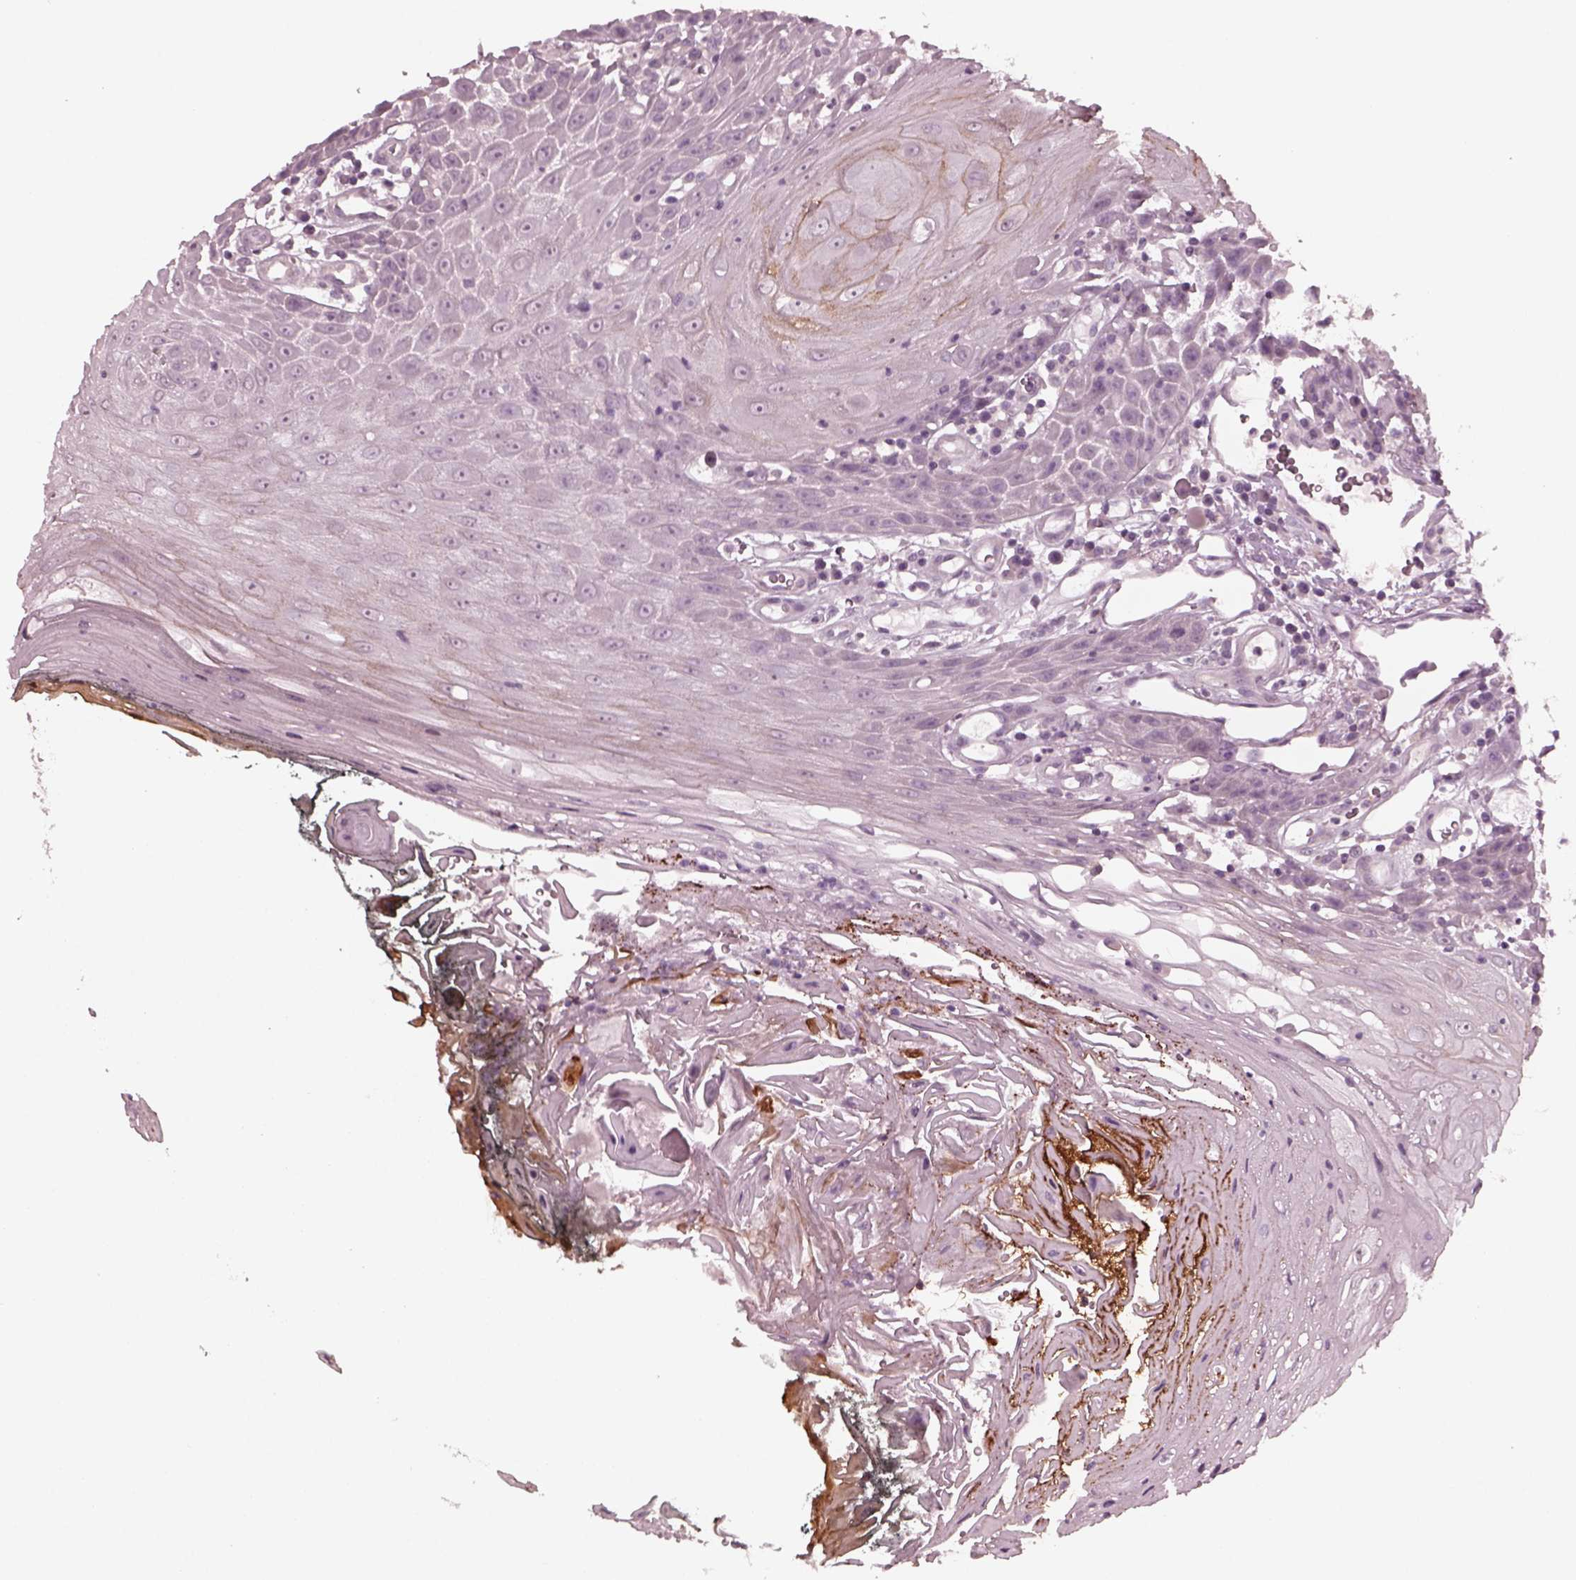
{"staining": {"intensity": "negative", "quantity": "none", "location": "none"}, "tissue": "head and neck cancer", "cell_type": "Tumor cells", "image_type": "cancer", "snomed": [{"axis": "morphology", "description": "Squamous cell carcinoma, NOS"}, {"axis": "topography", "description": "Head-Neck"}], "caption": "Immunohistochemistry photomicrograph of human head and neck cancer (squamous cell carcinoma) stained for a protein (brown), which demonstrates no expression in tumor cells.", "gene": "YY2", "patient": {"sex": "male", "age": 52}}